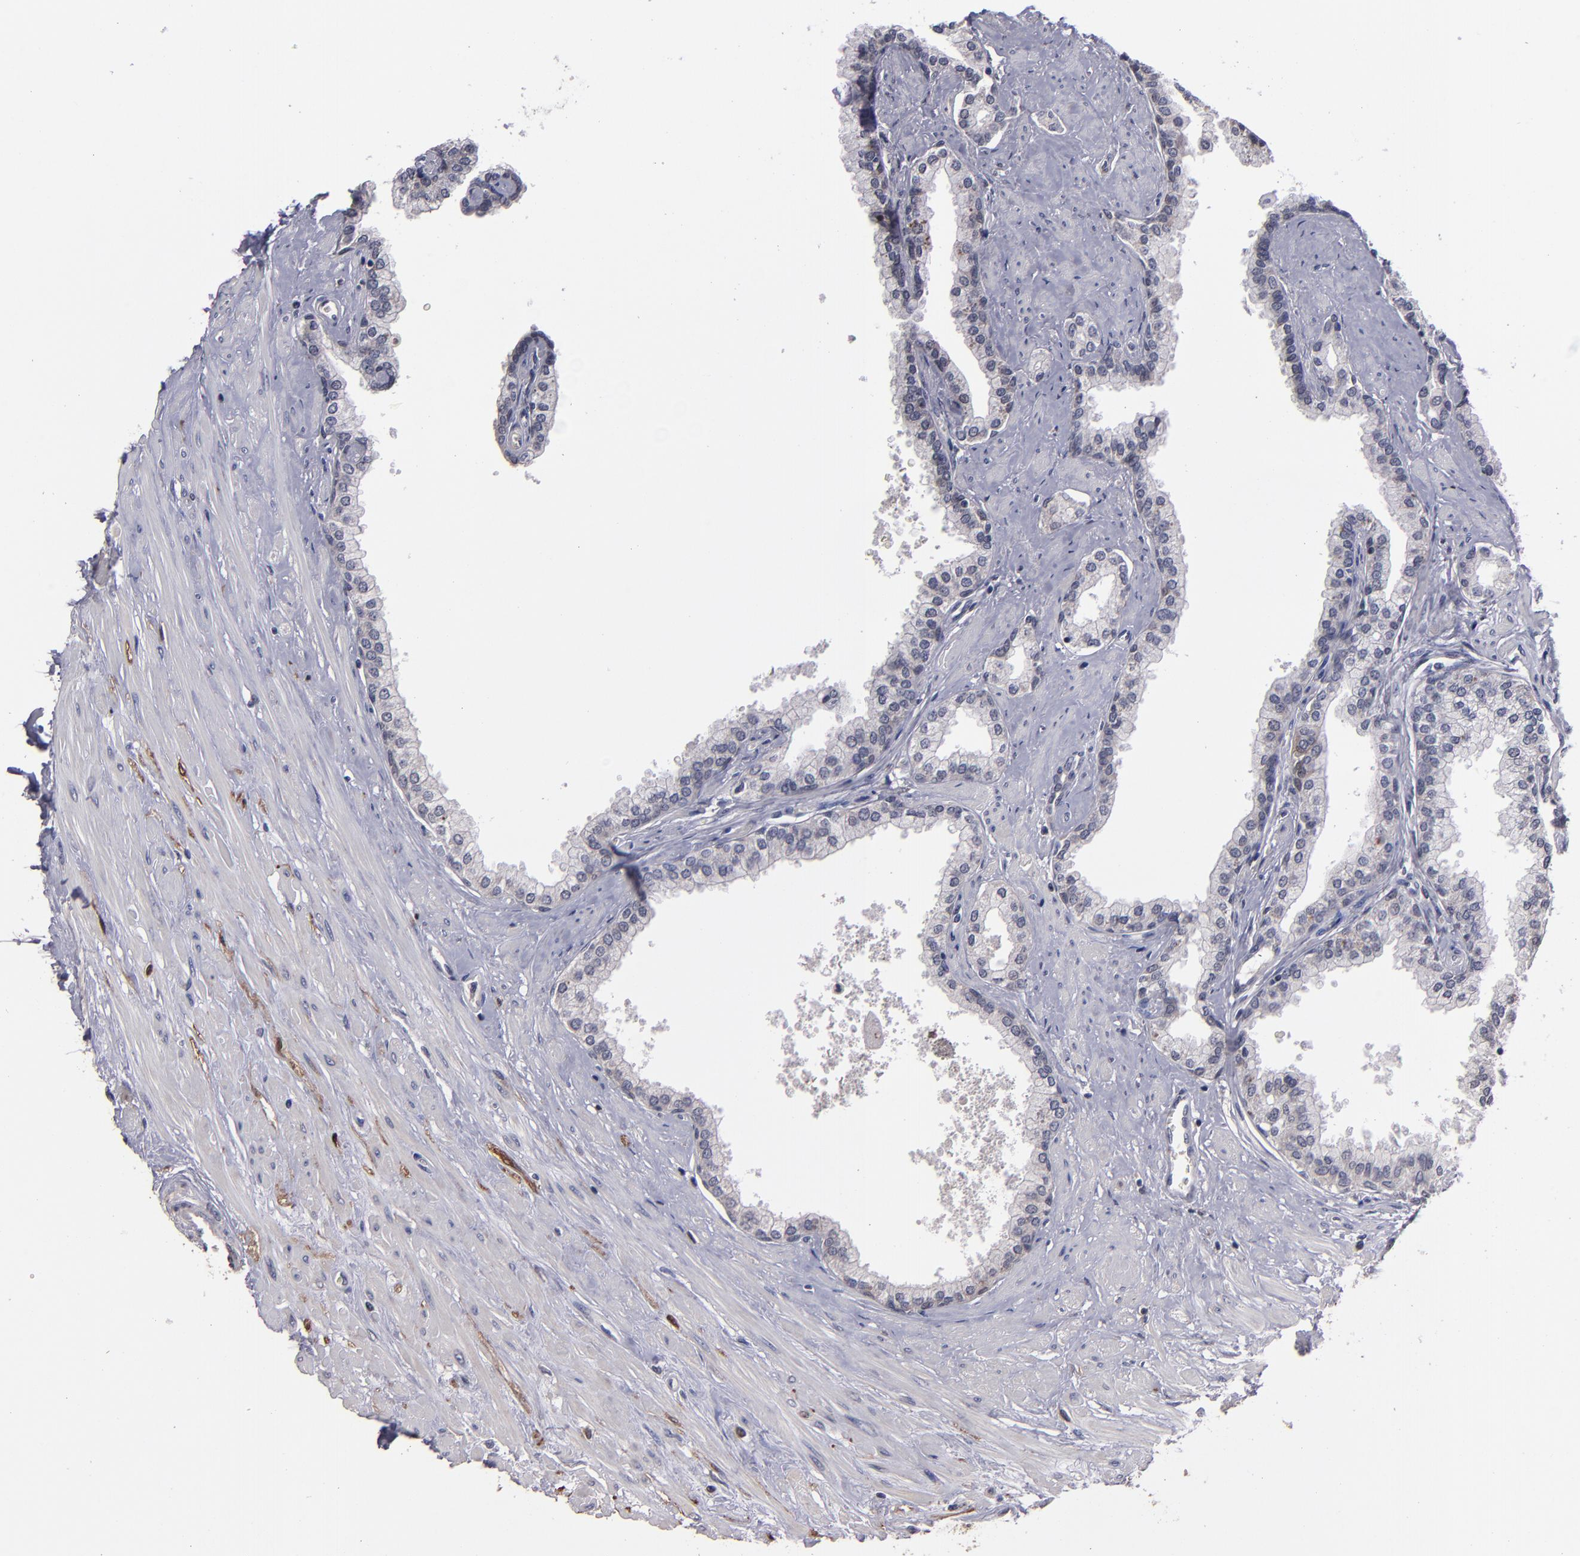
{"staining": {"intensity": "weak", "quantity": "<25%", "location": "cytoplasmic/membranous,nuclear"}, "tissue": "prostate", "cell_type": "Glandular cells", "image_type": "normal", "snomed": [{"axis": "morphology", "description": "Normal tissue, NOS"}, {"axis": "topography", "description": "Prostate"}], "caption": "The photomicrograph demonstrates no significant staining in glandular cells of prostate. (Immunohistochemistry, brightfield microscopy, high magnification).", "gene": "S100A1", "patient": {"sex": "male", "age": 60}}